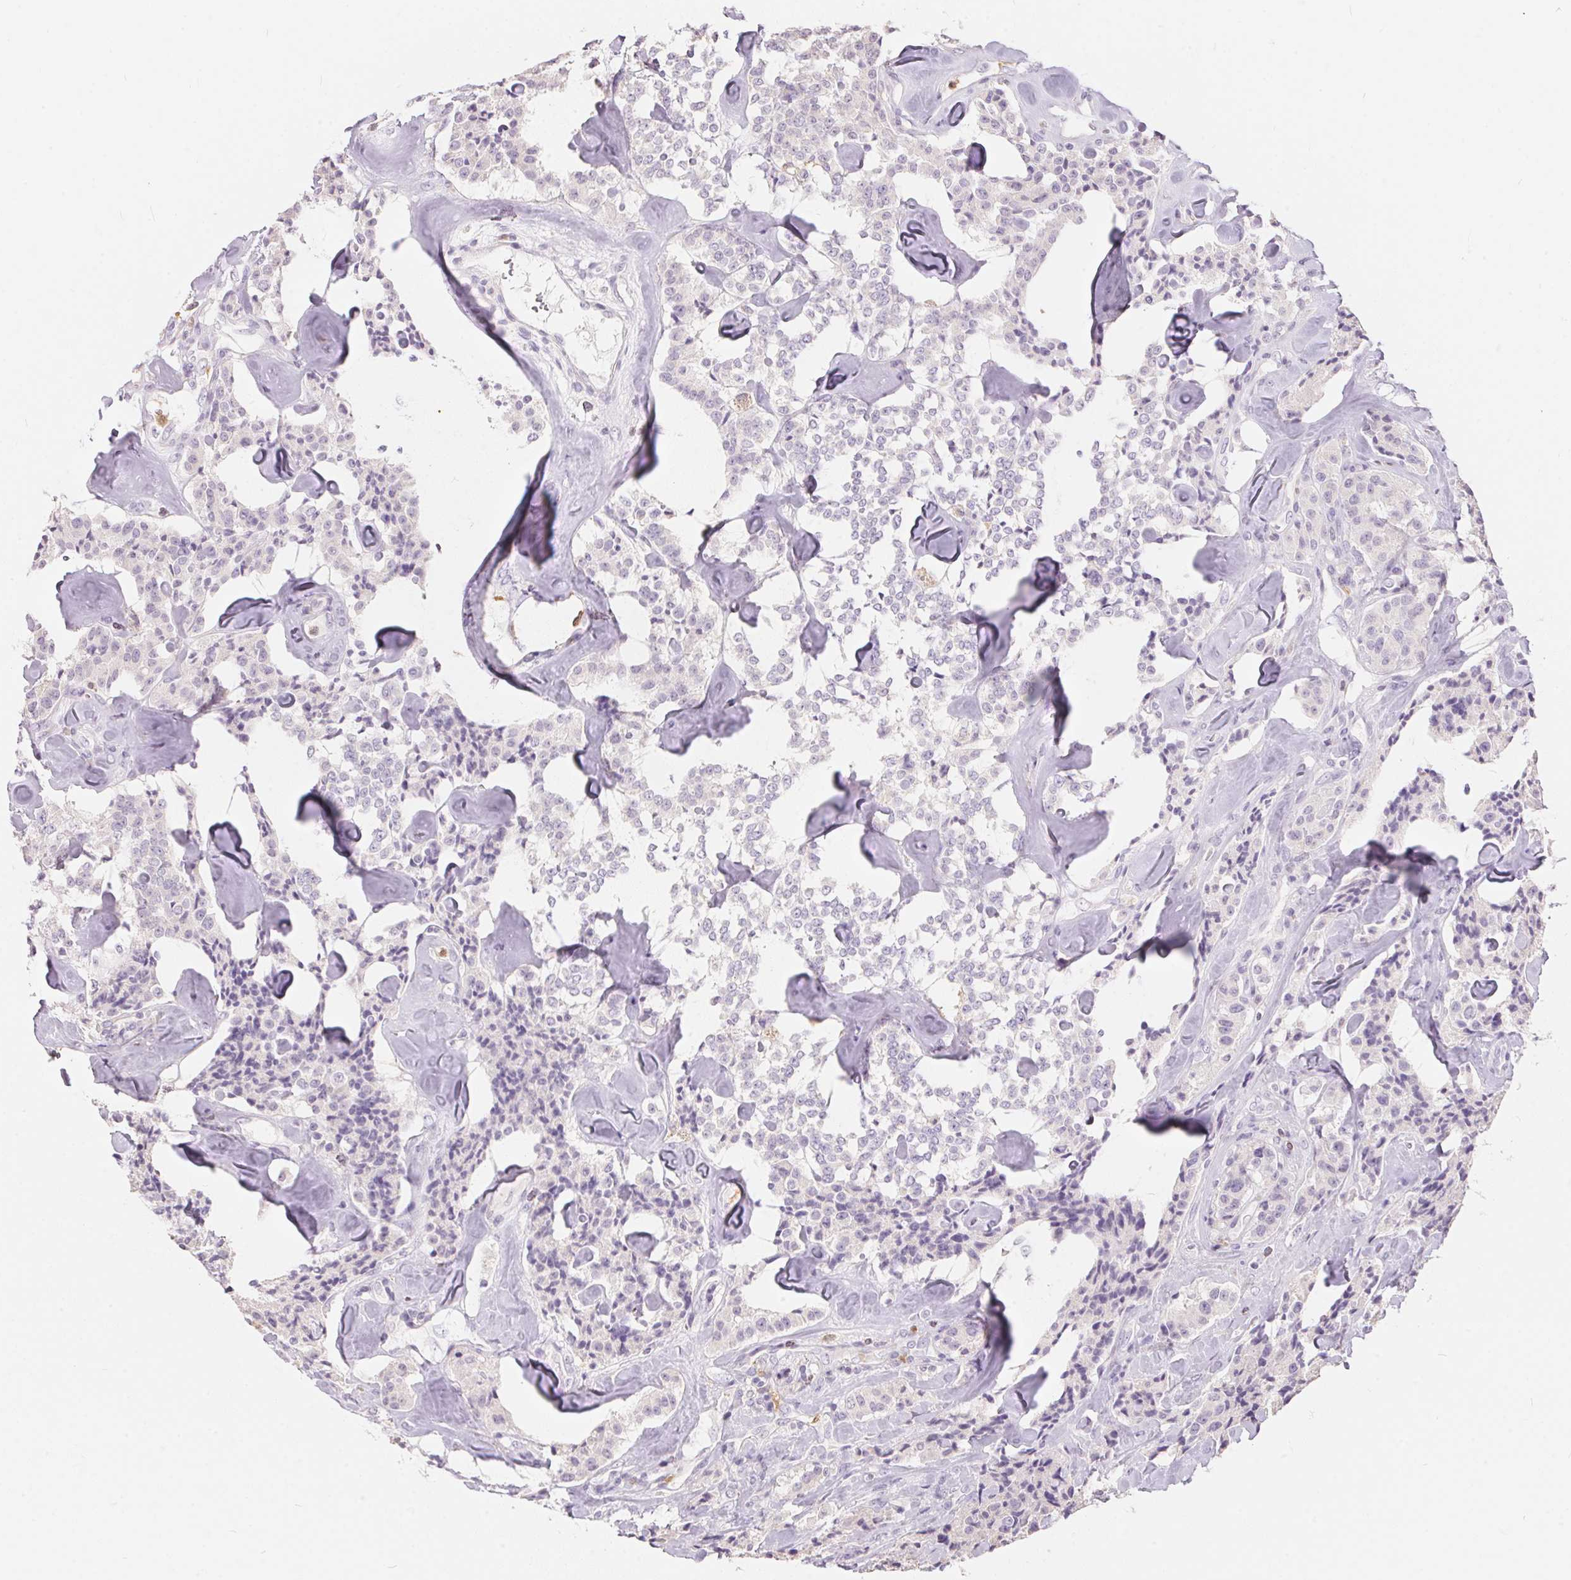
{"staining": {"intensity": "negative", "quantity": "none", "location": "none"}, "tissue": "carcinoid", "cell_type": "Tumor cells", "image_type": "cancer", "snomed": [{"axis": "morphology", "description": "Carcinoid, malignant, NOS"}, {"axis": "topography", "description": "Pancreas"}], "caption": "This micrograph is of malignant carcinoid stained with immunohistochemistry to label a protein in brown with the nuclei are counter-stained blue. There is no positivity in tumor cells. (DAB (3,3'-diaminobenzidine) immunohistochemistry (IHC), high magnification).", "gene": "SERPINB1", "patient": {"sex": "male", "age": 41}}